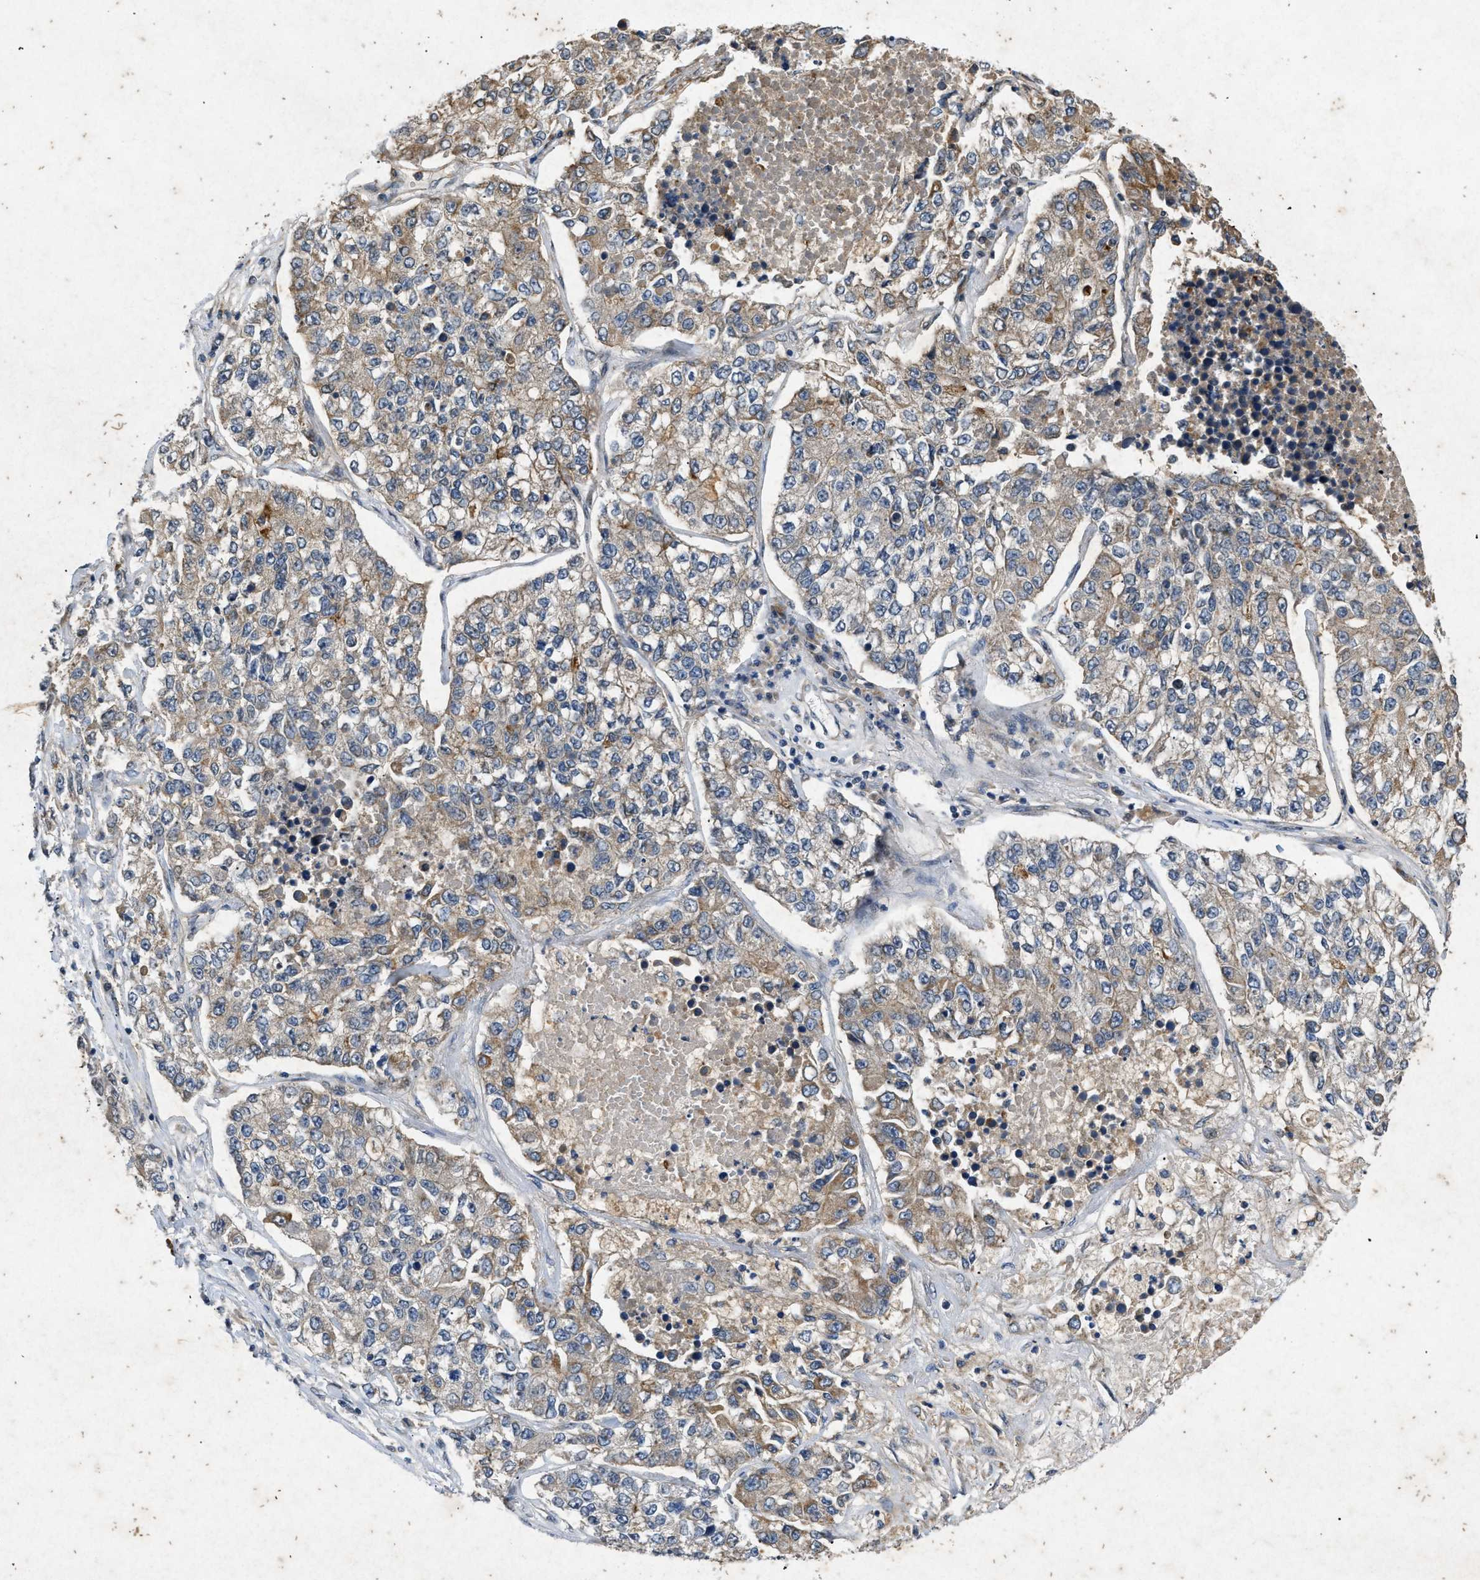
{"staining": {"intensity": "moderate", "quantity": "25%-75%", "location": "cytoplasmic/membranous"}, "tissue": "lung cancer", "cell_type": "Tumor cells", "image_type": "cancer", "snomed": [{"axis": "morphology", "description": "Adenocarcinoma, NOS"}, {"axis": "topography", "description": "Lung"}], "caption": "A photomicrograph of human lung adenocarcinoma stained for a protein exhibits moderate cytoplasmic/membranous brown staining in tumor cells.", "gene": "PRKG2", "patient": {"sex": "male", "age": 49}}